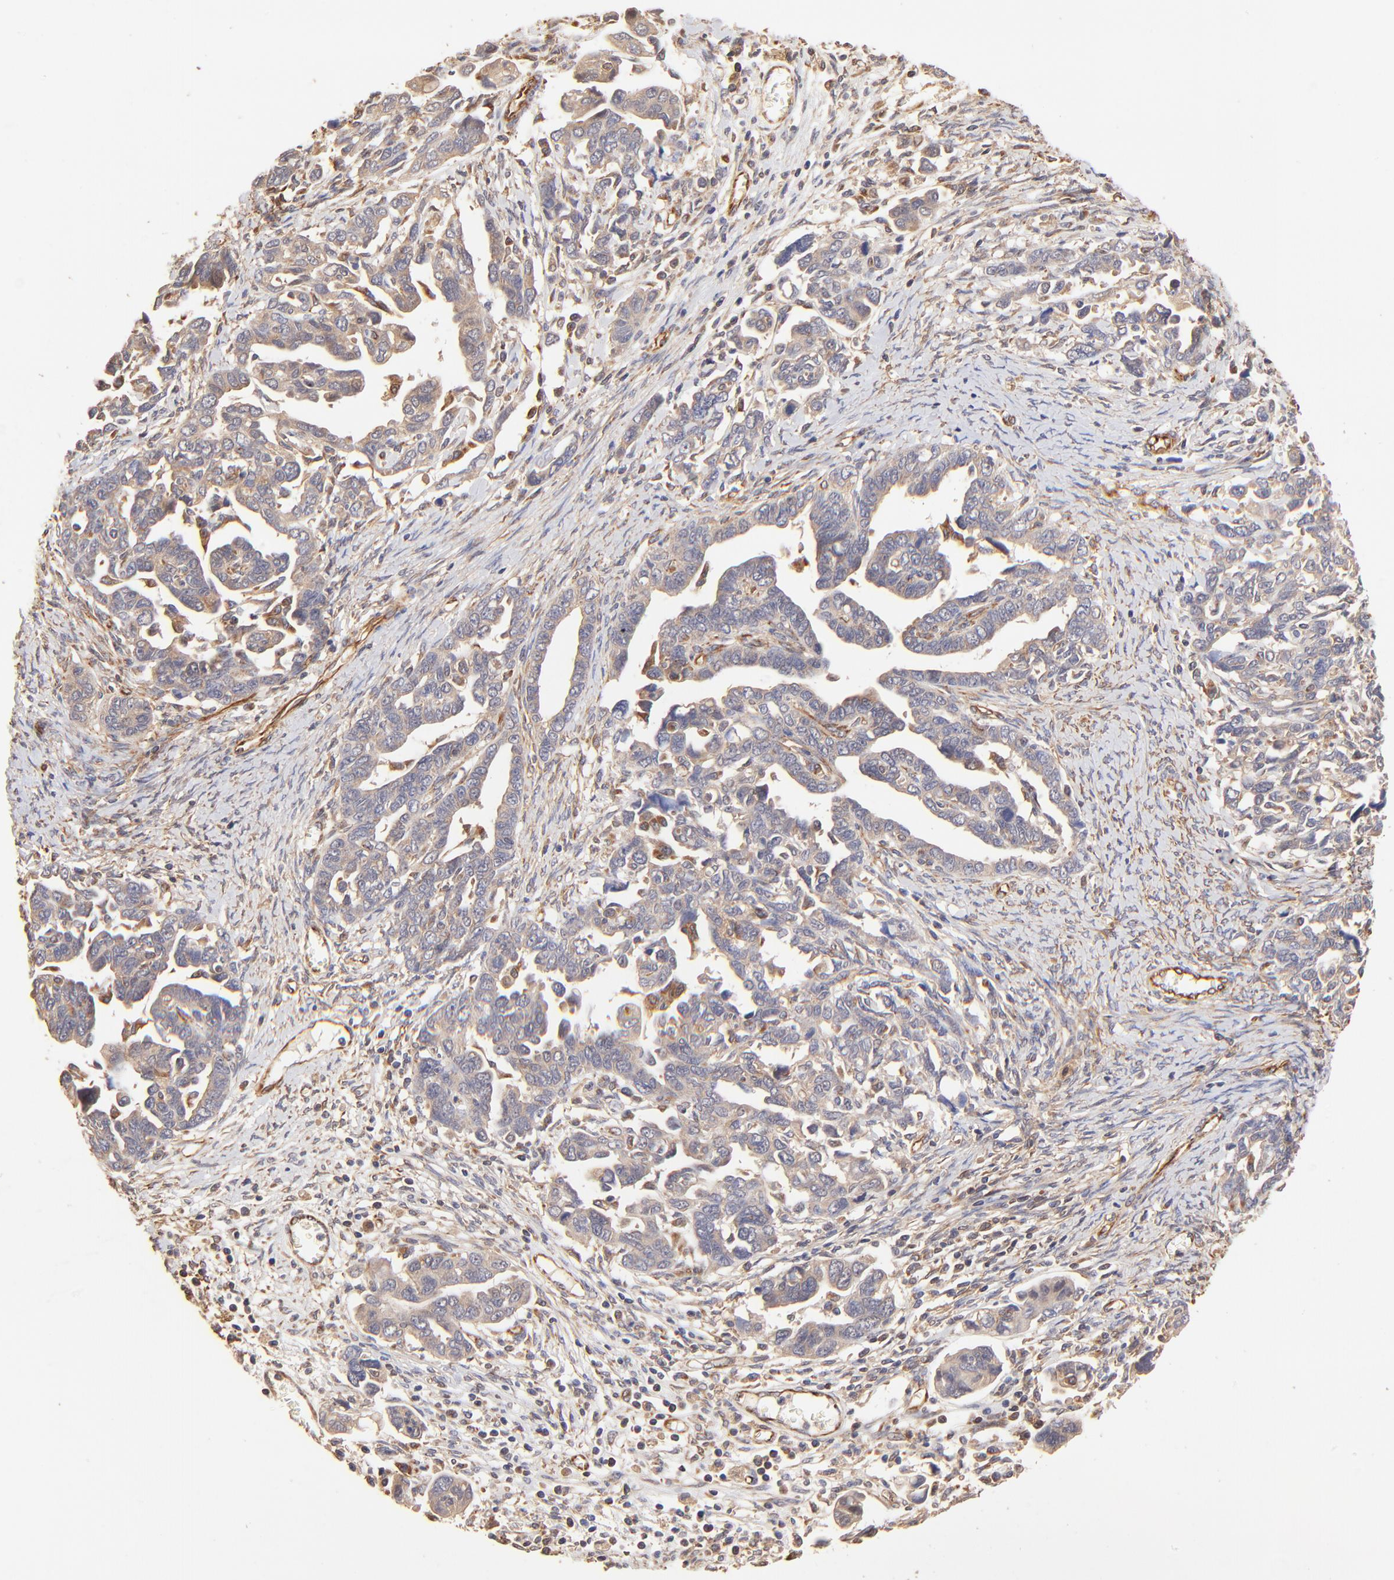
{"staining": {"intensity": "weak", "quantity": ">75%", "location": "cytoplasmic/membranous"}, "tissue": "ovarian cancer", "cell_type": "Tumor cells", "image_type": "cancer", "snomed": [{"axis": "morphology", "description": "Cystadenocarcinoma, serous, NOS"}, {"axis": "topography", "description": "Ovary"}], "caption": "High-power microscopy captured an immunohistochemistry image of ovarian serous cystadenocarcinoma, revealing weak cytoplasmic/membranous staining in approximately >75% of tumor cells.", "gene": "TNFAIP3", "patient": {"sex": "female", "age": 69}}